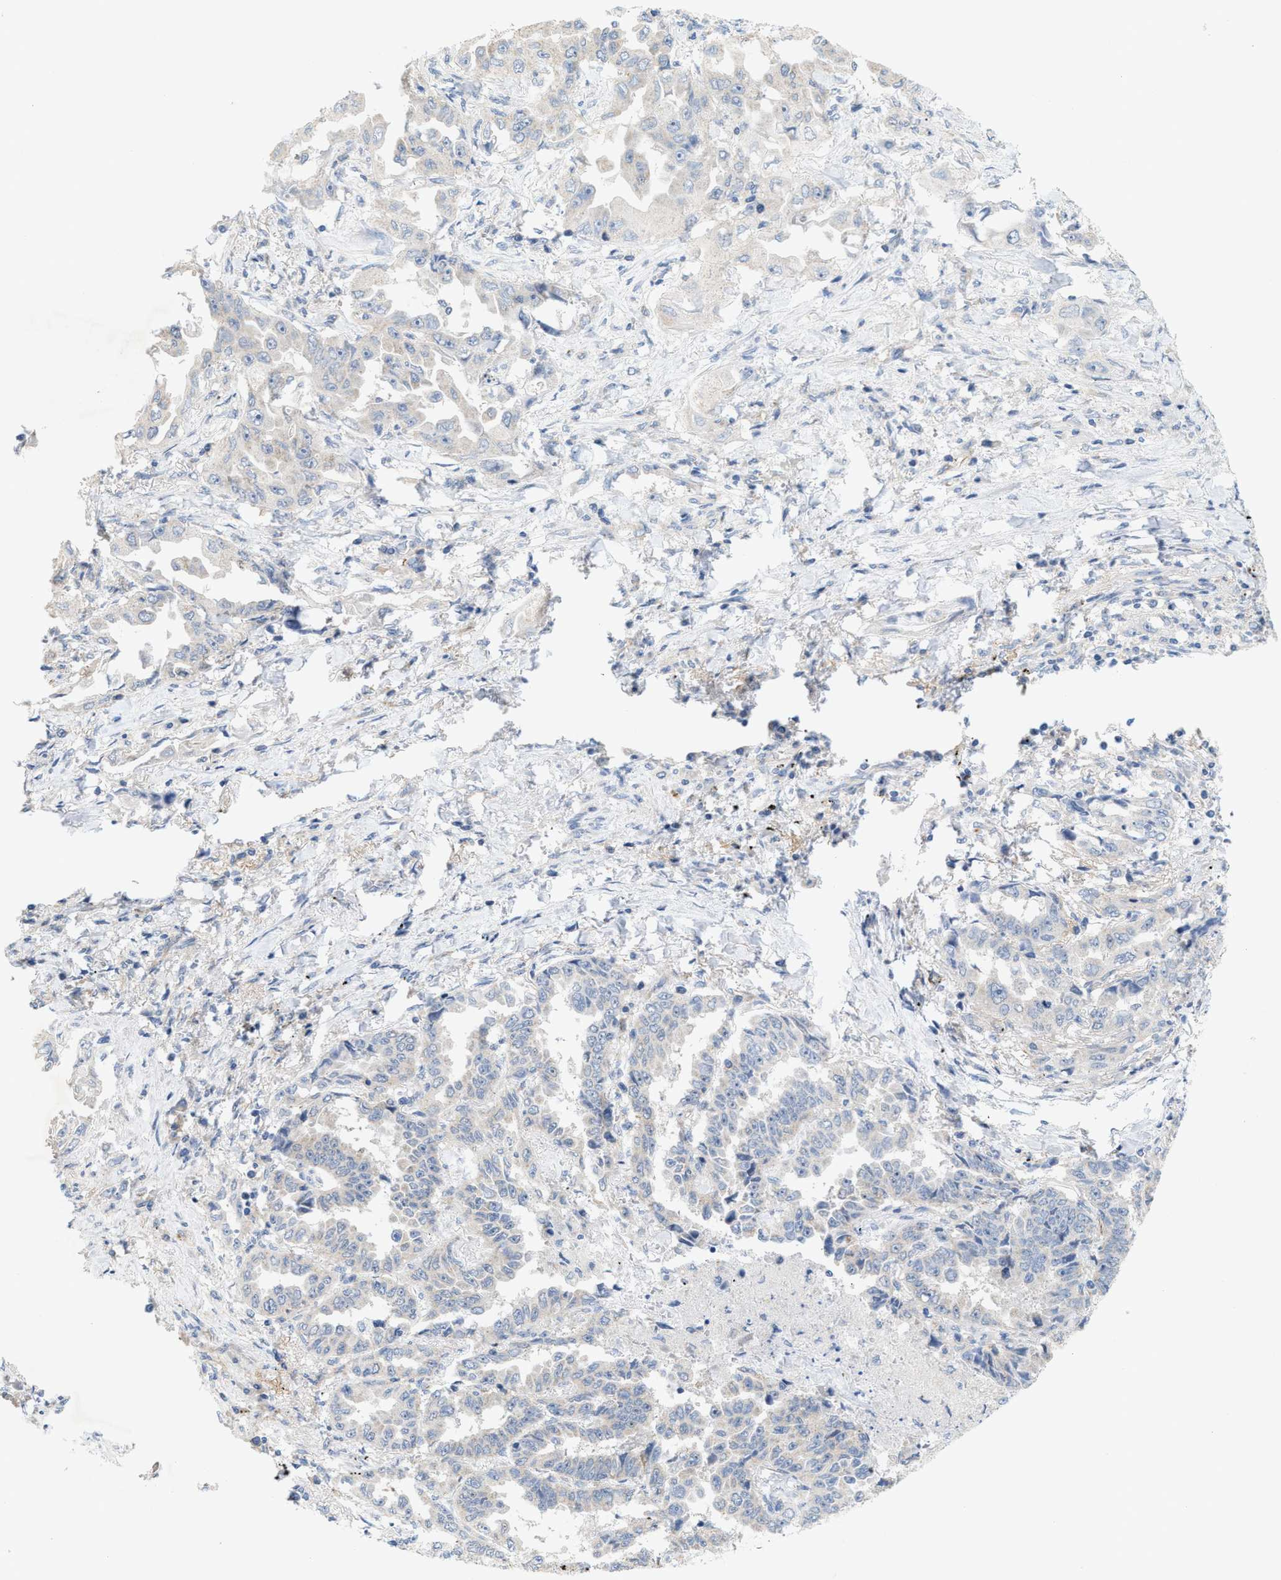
{"staining": {"intensity": "negative", "quantity": "none", "location": "none"}, "tissue": "lung cancer", "cell_type": "Tumor cells", "image_type": "cancer", "snomed": [{"axis": "morphology", "description": "Adenocarcinoma, NOS"}, {"axis": "topography", "description": "Lung"}], "caption": "Photomicrograph shows no significant protein expression in tumor cells of lung cancer (adenocarcinoma).", "gene": "UBAP2", "patient": {"sex": "female", "age": 51}}